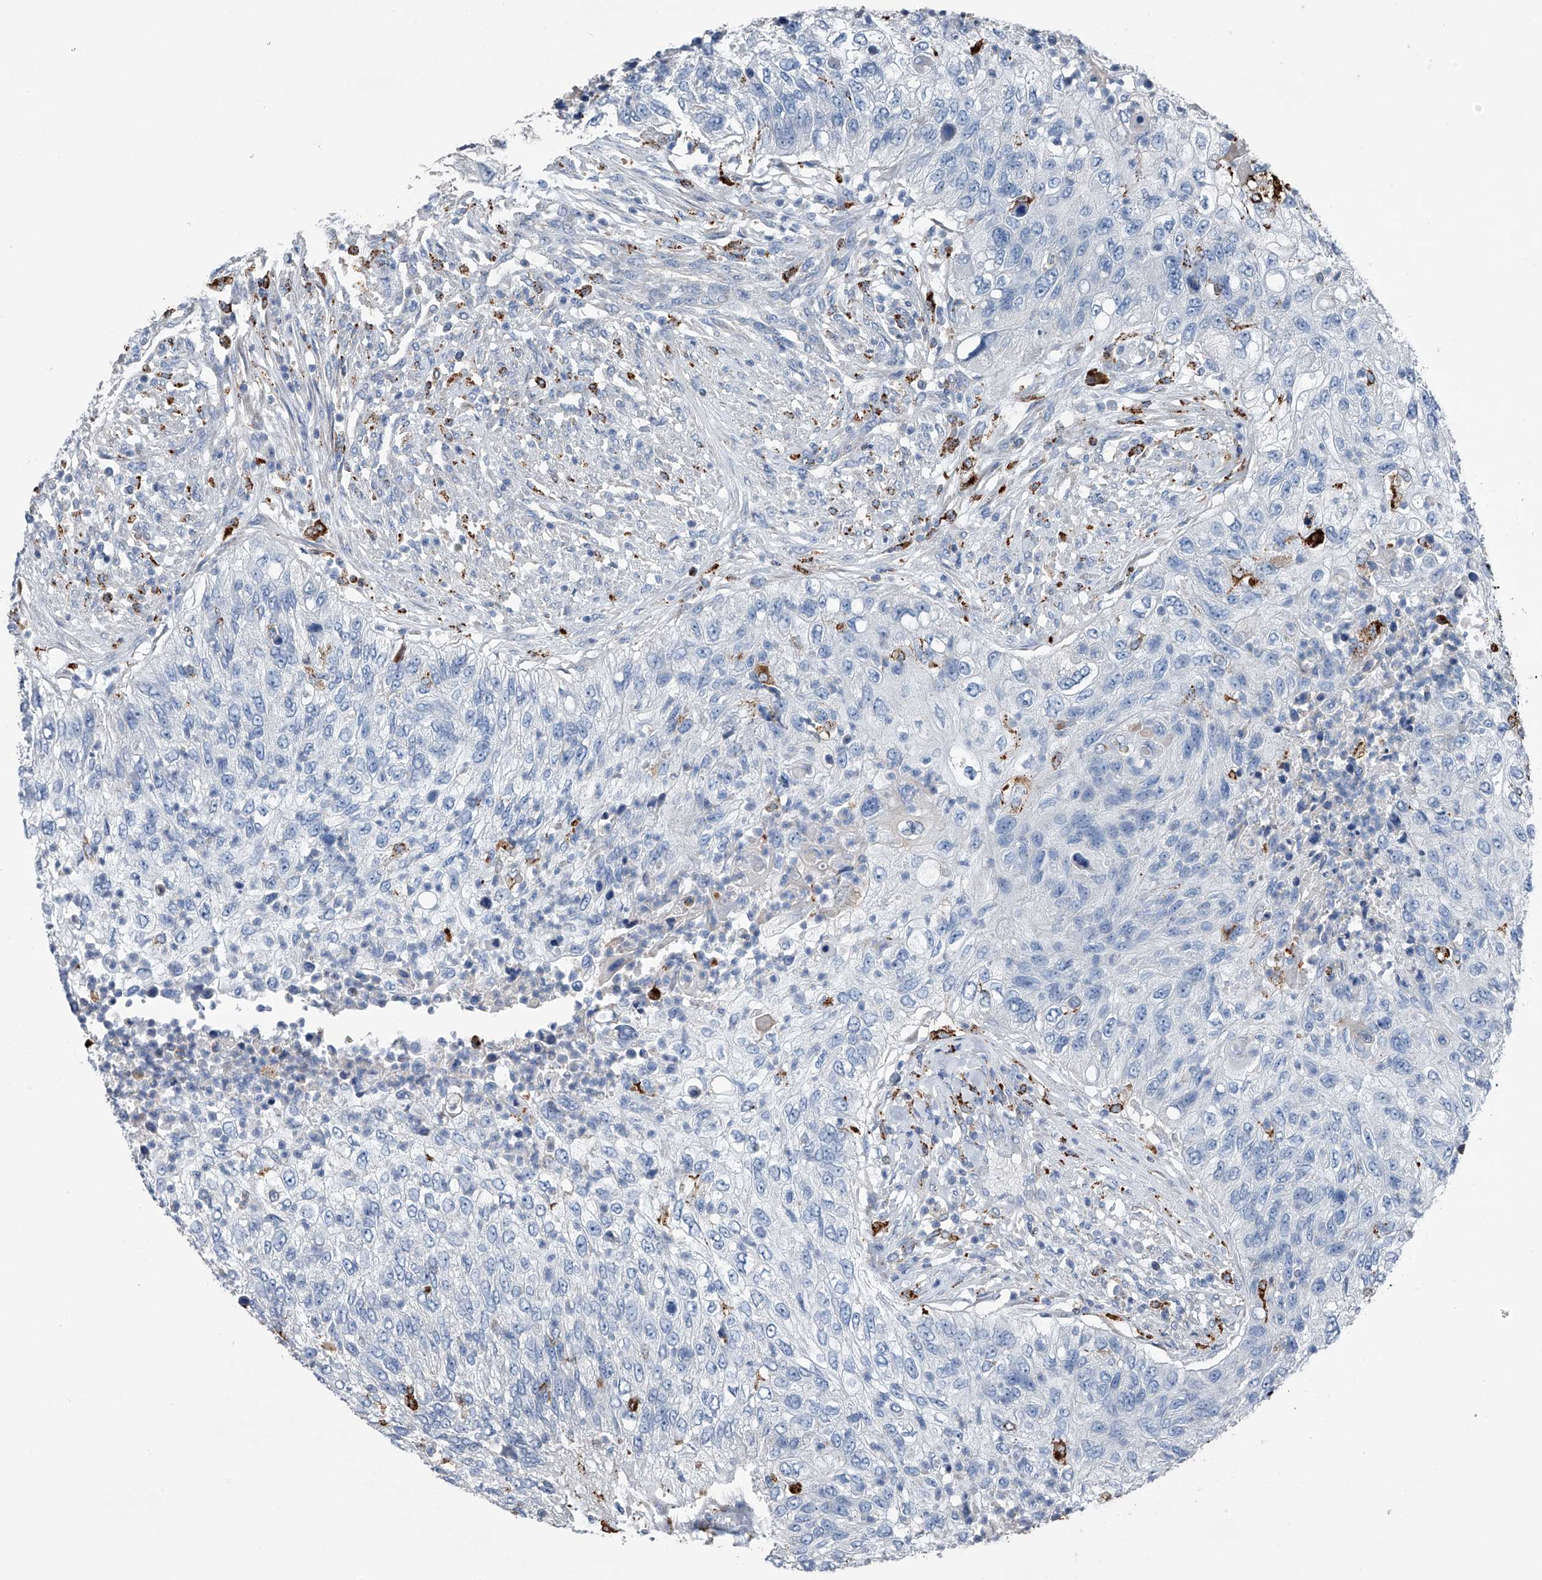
{"staining": {"intensity": "negative", "quantity": "none", "location": "none"}, "tissue": "urothelial cancer", "cell_type": "Tumor cells", "image_type": "cancer", "snomed": [{"axis": "morphology", "description": "Urothelial carcinoma, High grade"}, {"axis": "topography", "description": "Urinary bladder"}], "caption": "There is no significant expression in tumor cells of urothelial carcinoma (high-grade).", "gene": "ZNF772", "patient": {"sex": "female", "age": 60}}